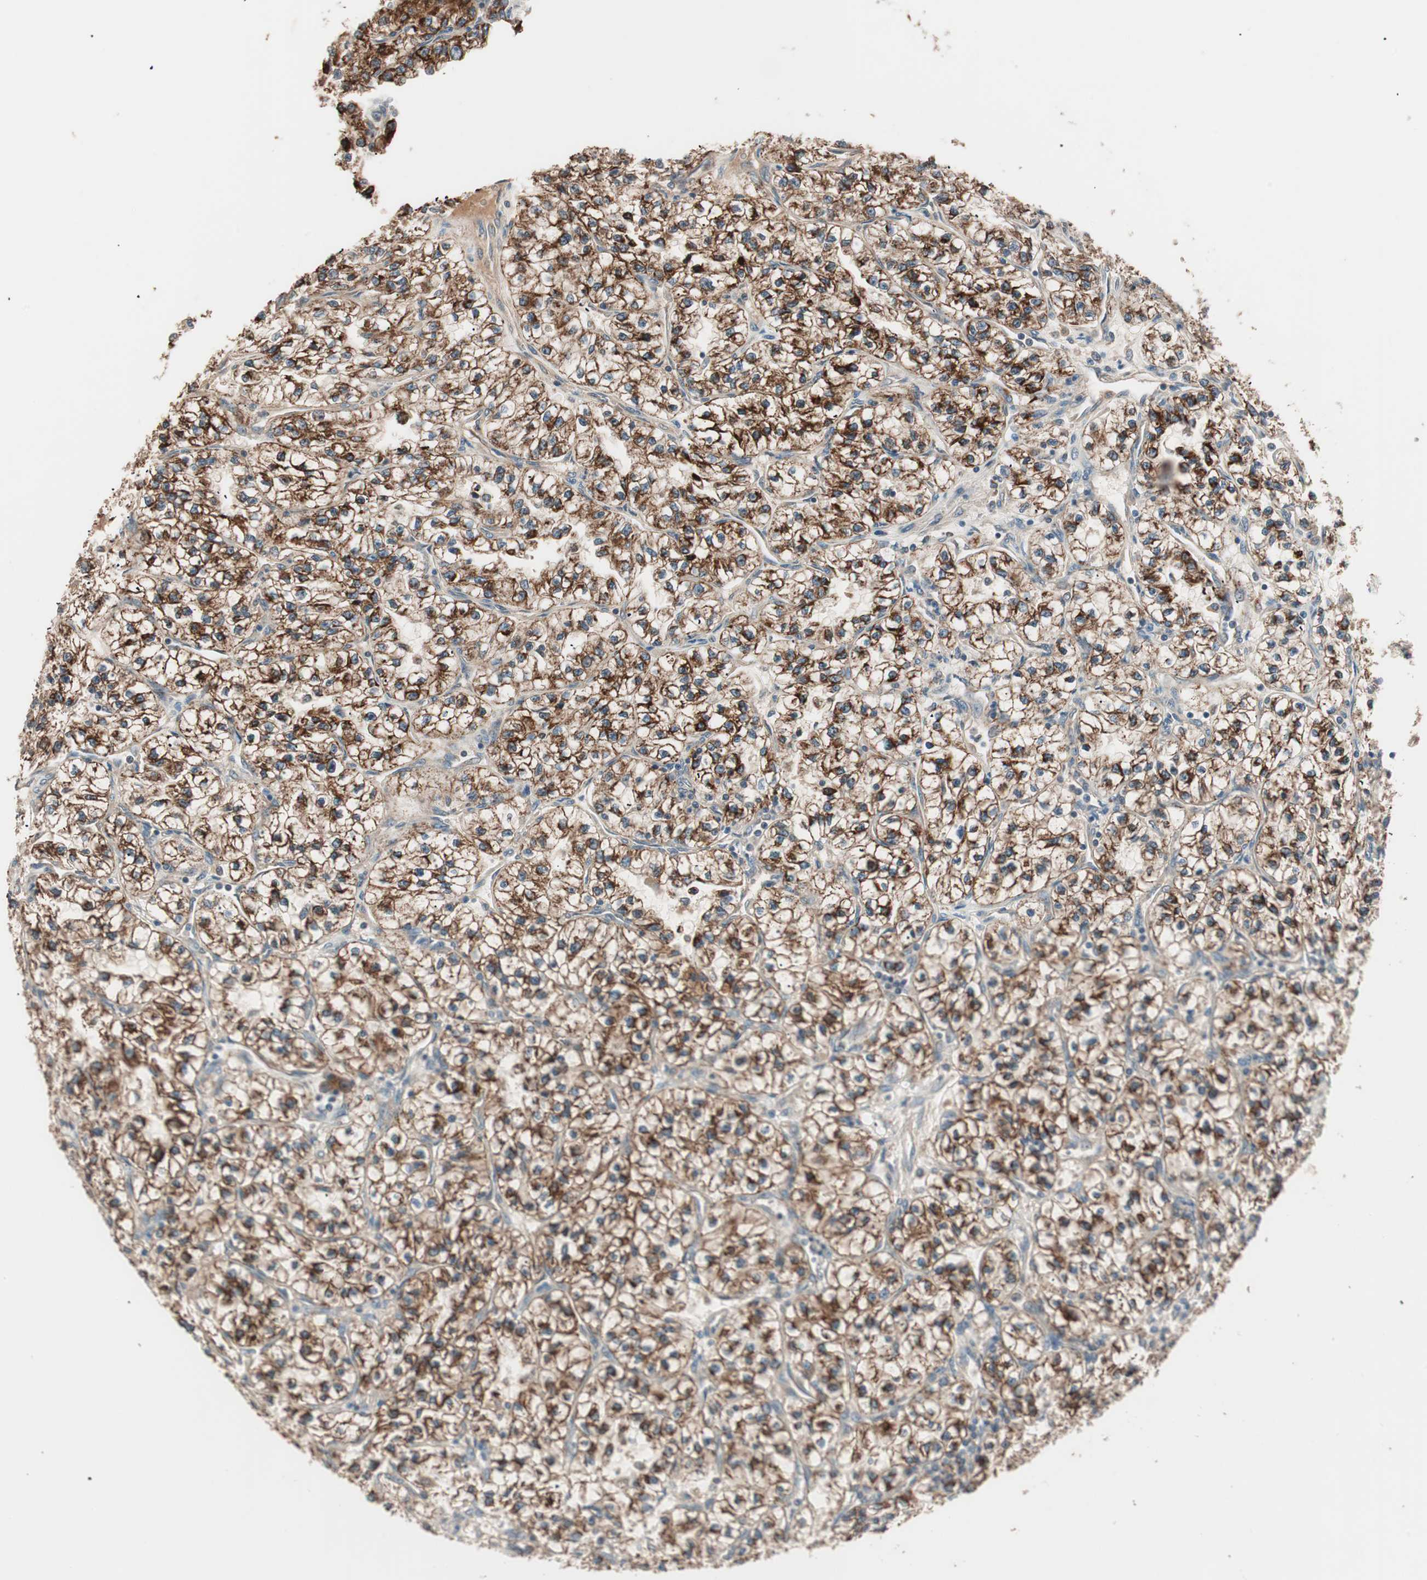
{"staining": {"intensity": "strong", "quantity": ">75%", "location": "cytoplasmic/membranous"}, "tissue": "renal cancer", "cell_type": "Tumor cells", "image_type": "cancer", "snomed": [{"axis": "morphology", "description": "Adenocarcinoma, NOS"}, {"axis": "topography", "description": "Kidney"}], "caption": "The photomicrograph displays a brown stain indicating the presence of a protein in the cytoplasmic/membranous of tumor cells in adenocarcinoma (renal). (Stains: DAB (3,3'-diaminobenzidine) in brown, nuclei in blue, Microscopy: brightfield microscopy at high magnification).", "gene": "NFRKB", "patient": {"sex": "female", "age": 57}}